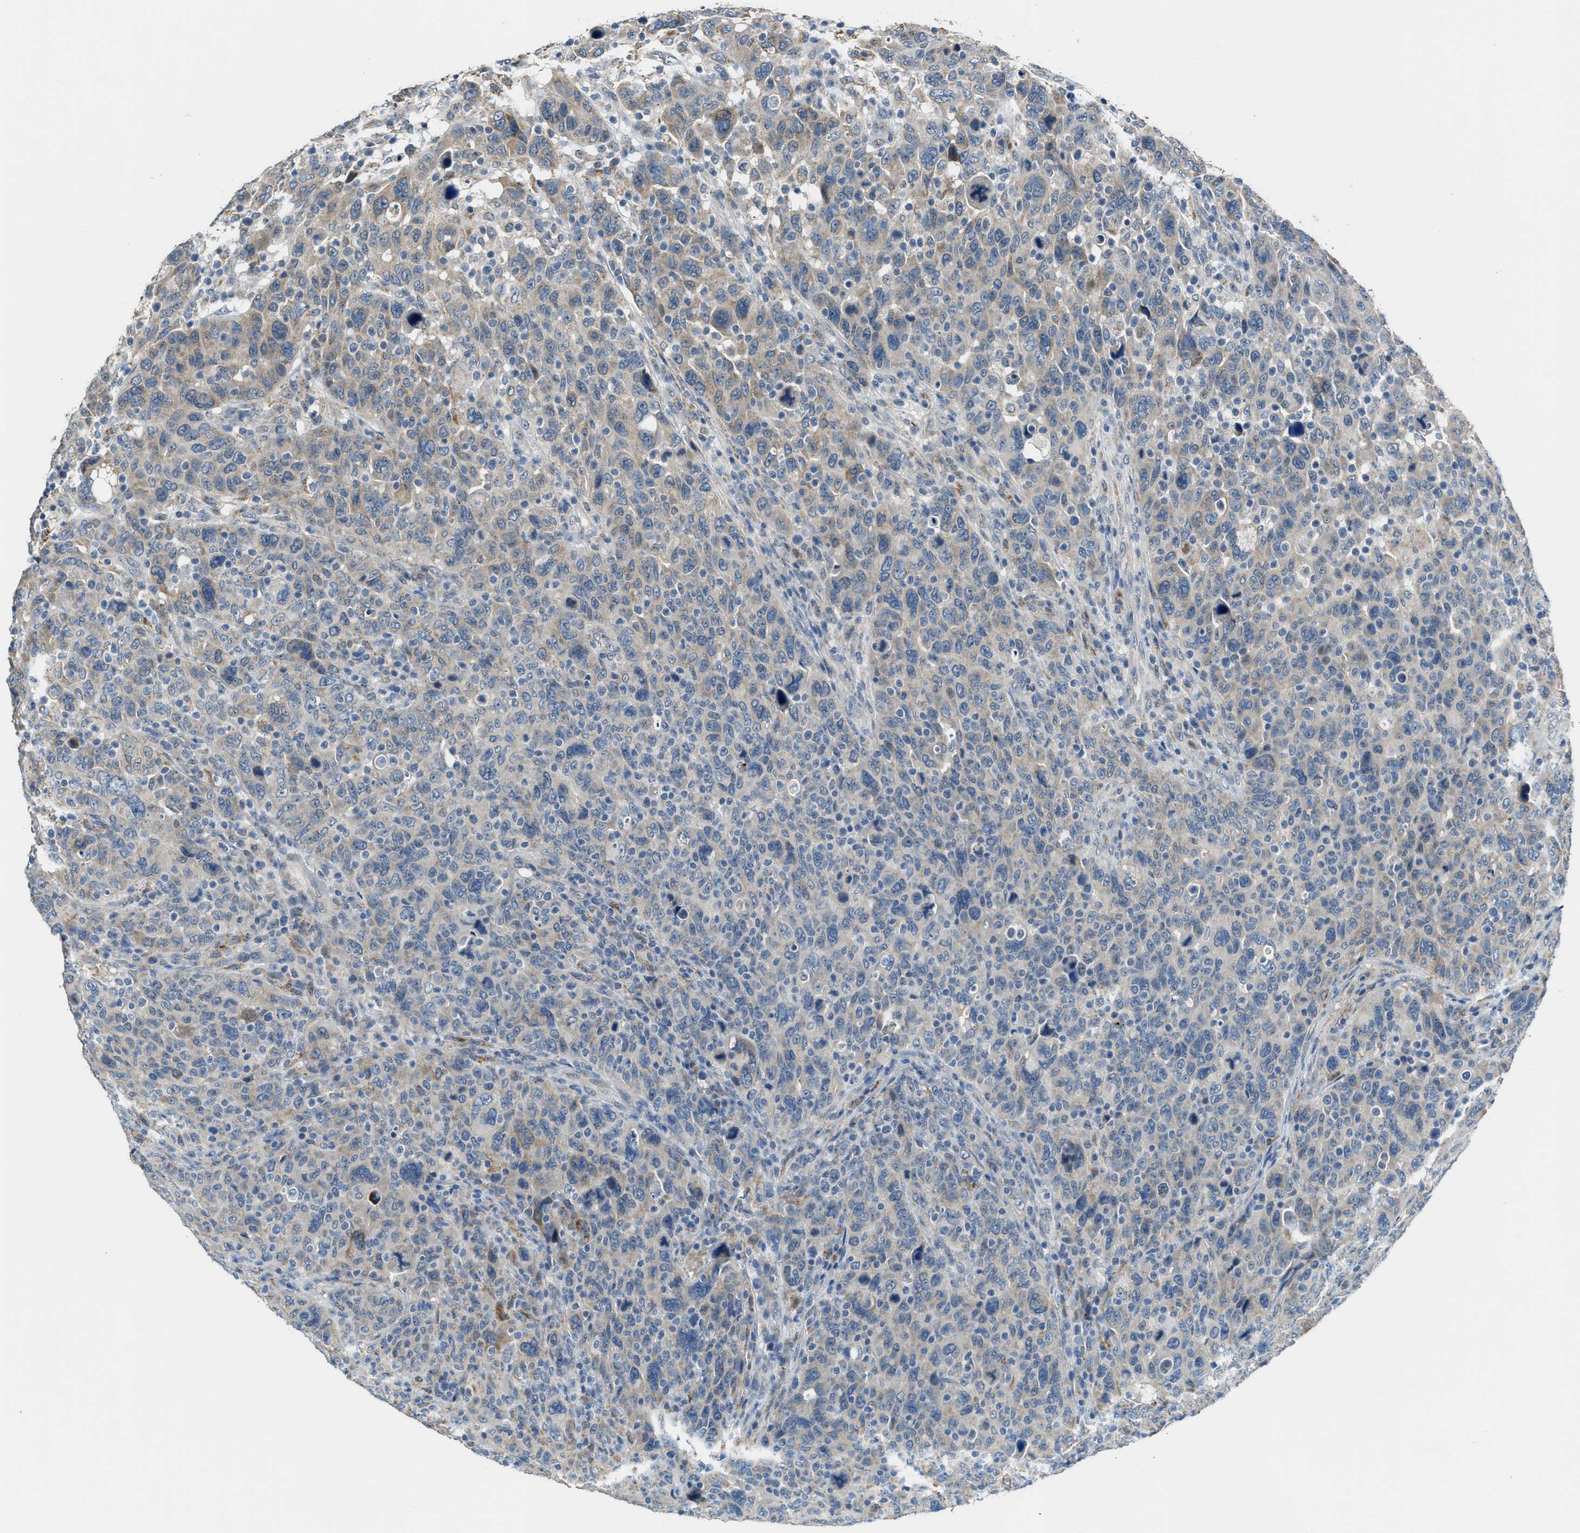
{"staining": {"intensity": "weak", "quantity": "25%-75%", "location": "cytoplasmic/membranous"}, "tissue": "breast cancer", "cell_type": "Tumor cells", "image_type": "cancer", "snomed": [{"axis": "morphology", "description": "Duct carcinoma"}, {"axis": "topography", "description": "Breast"}], "caption": "Approximately 25%-75% of tumor cells in human infiltrating ductal carcinoma (breast) display weak cytoplasmic/membranous protein staining as visualized by brown immunohistochemical staining.", "gene": "CDON", "patient": {"sex": "female", "age": 37}}